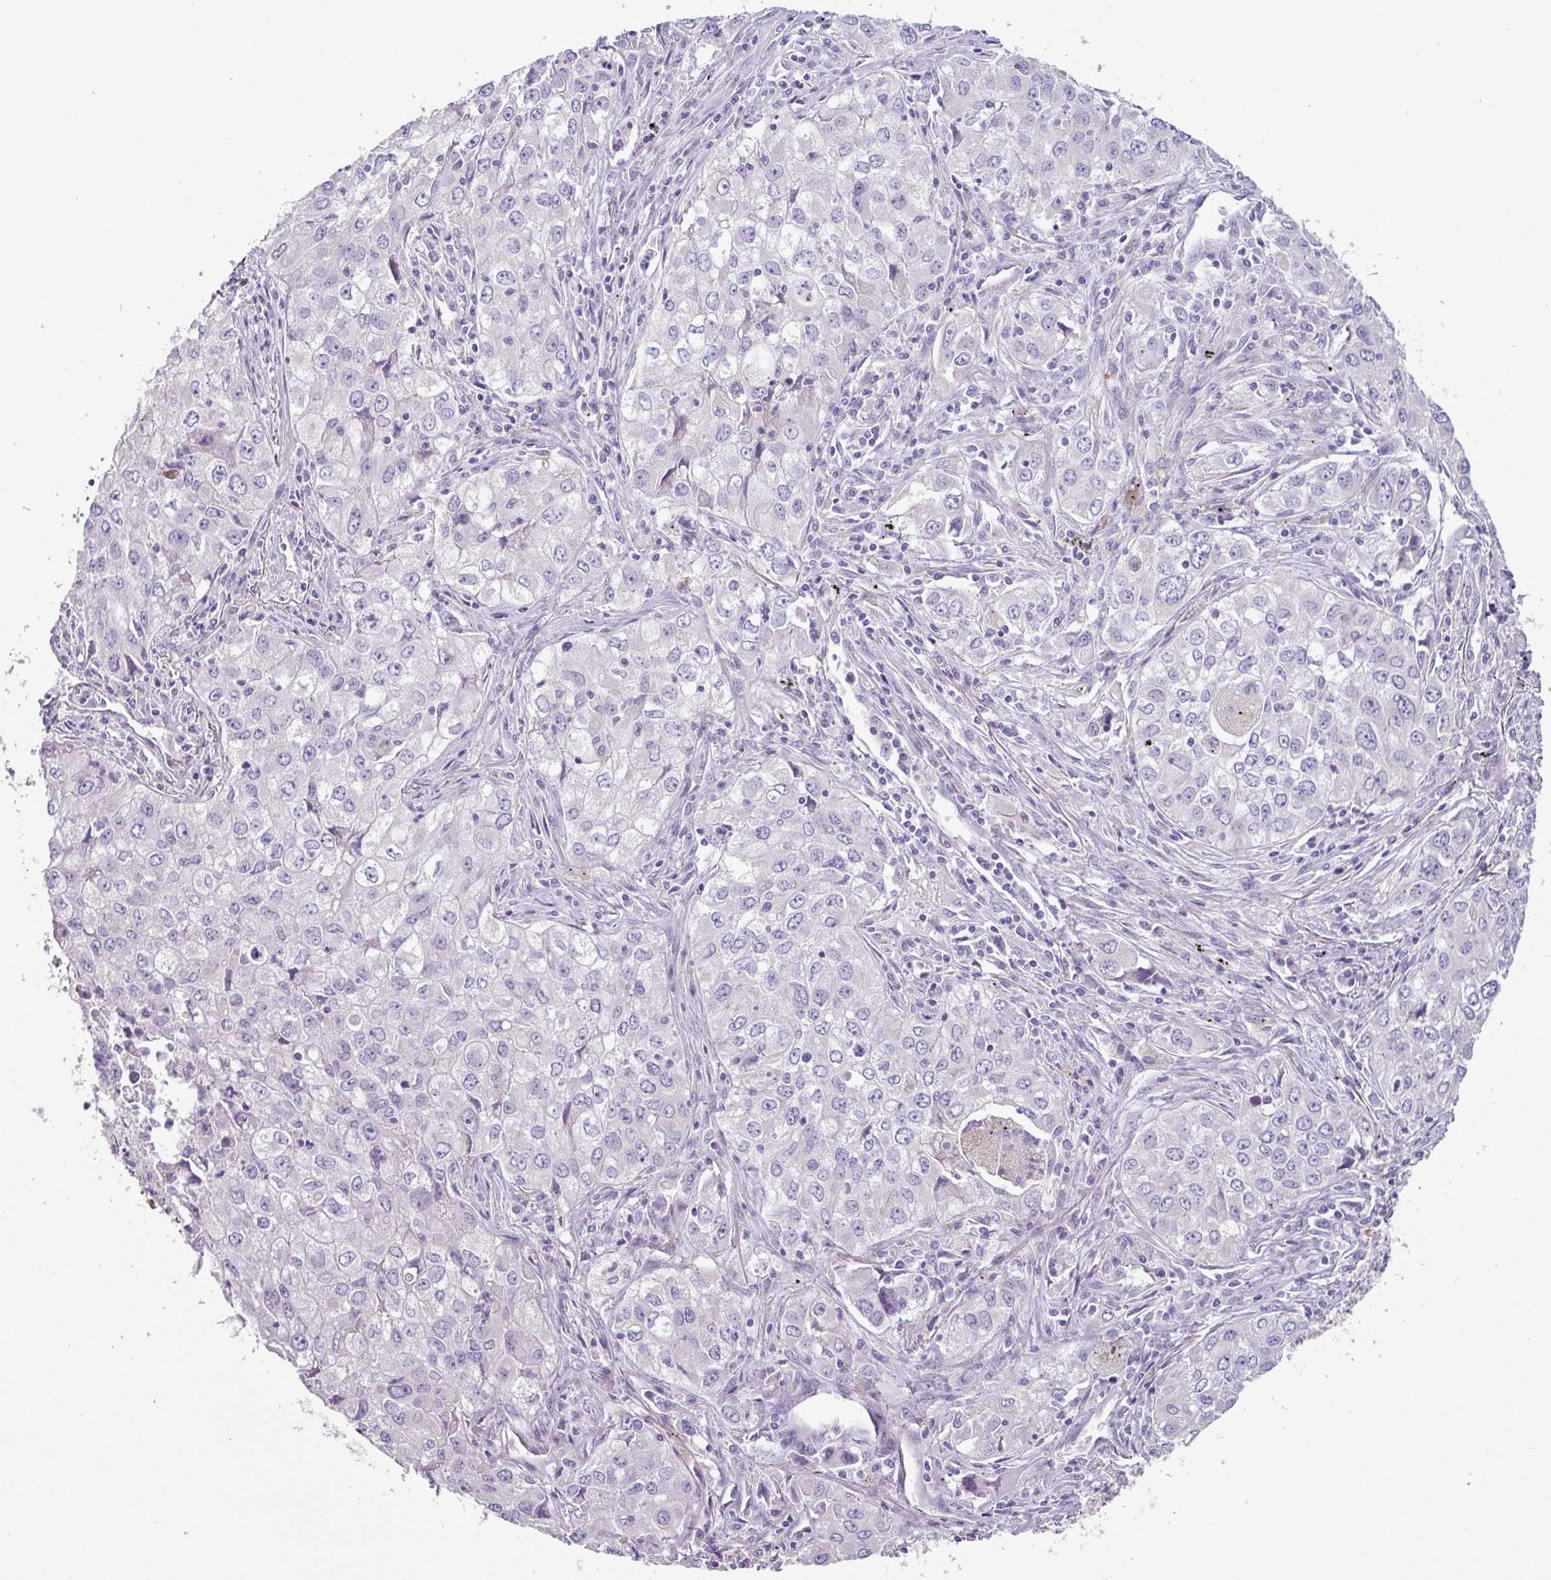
{"staining": {"intensity": "negative", "quantity": "none", "location": "none"}, "tissue": "lung cancer", "cell_type": "Tumor cells", "image_type": "cancer", "snomed": [{"axis": "morphology", "description": "Adenocarcinoma, NOS"}, {"axis": "morphology", "description": "Adenocarcinoma, metastatic, NOS"}, {"axis": "topography", "description": "Lymph node"}, {"axis": "topography", "description": "Lung"}], "caption": "Tumor cells are negative for protein expression in human lung cancer.", "gene": "MRRF", "patient": {"sex": "female", "age": 42}}